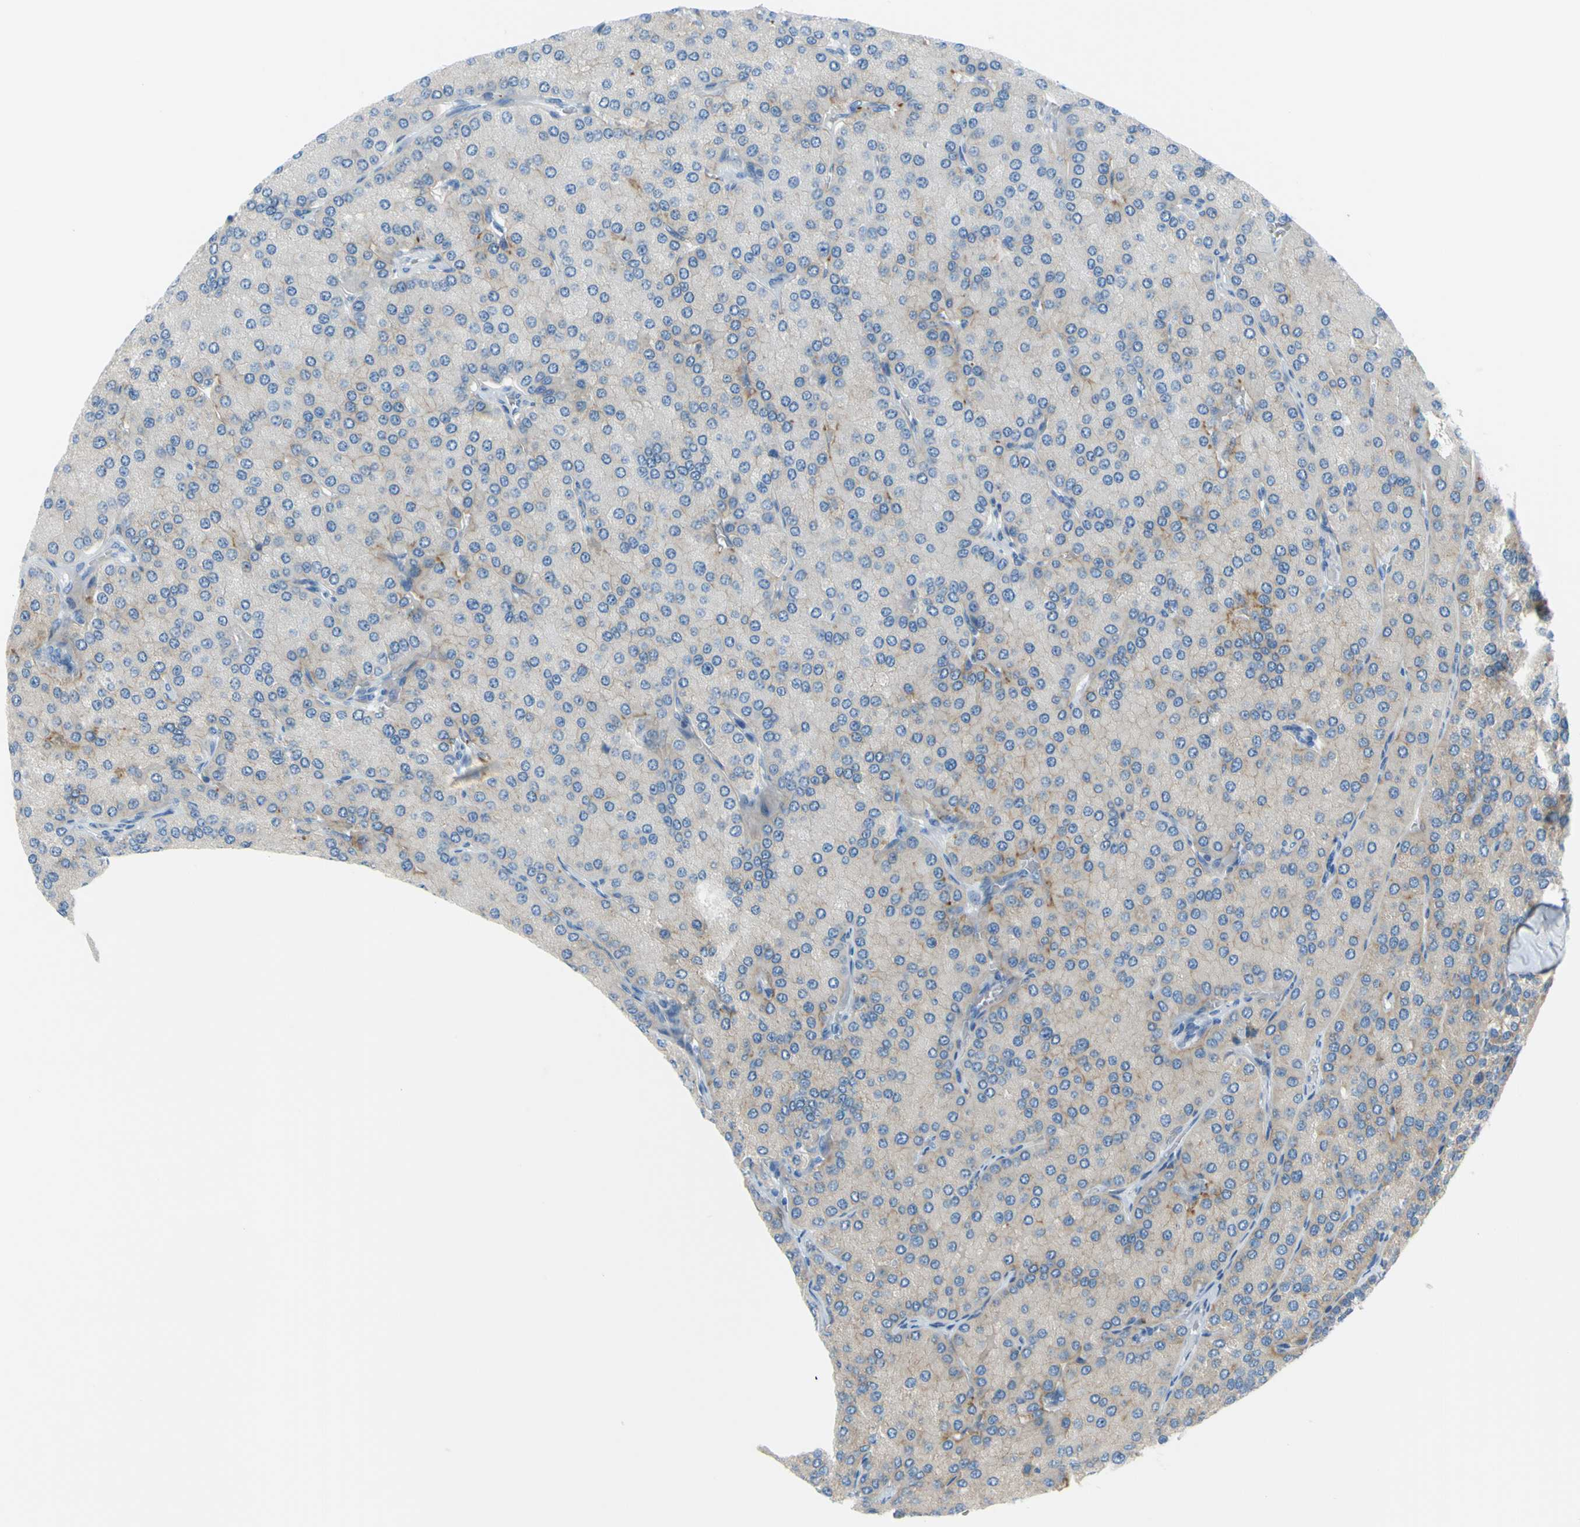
{"staining": {"intensity": "weak", "quantity": "25%-75%", "location": "cytoplasmic/membranous"}, "tissue": "parathyroid gland", "cell_type": "Glandular cells", "image_type": "normal", "snomed": [{"axis": "morphology", "description": "Normal tissue, NOS"}, {"axis": "morphology", "description": "Adenoma, NOS"}, {"axis": "topography", "description": "Parathyroid gland"}], "caption": "Immunohistochemistry (IHC) of benign parathyroid gland exhibits low levels of weak cytoplasmic/membranous expression in approximately 25%-75% of glandular cells.", "gene": "FRMD4B", "patient": {"sex": "female", "age": 86}}